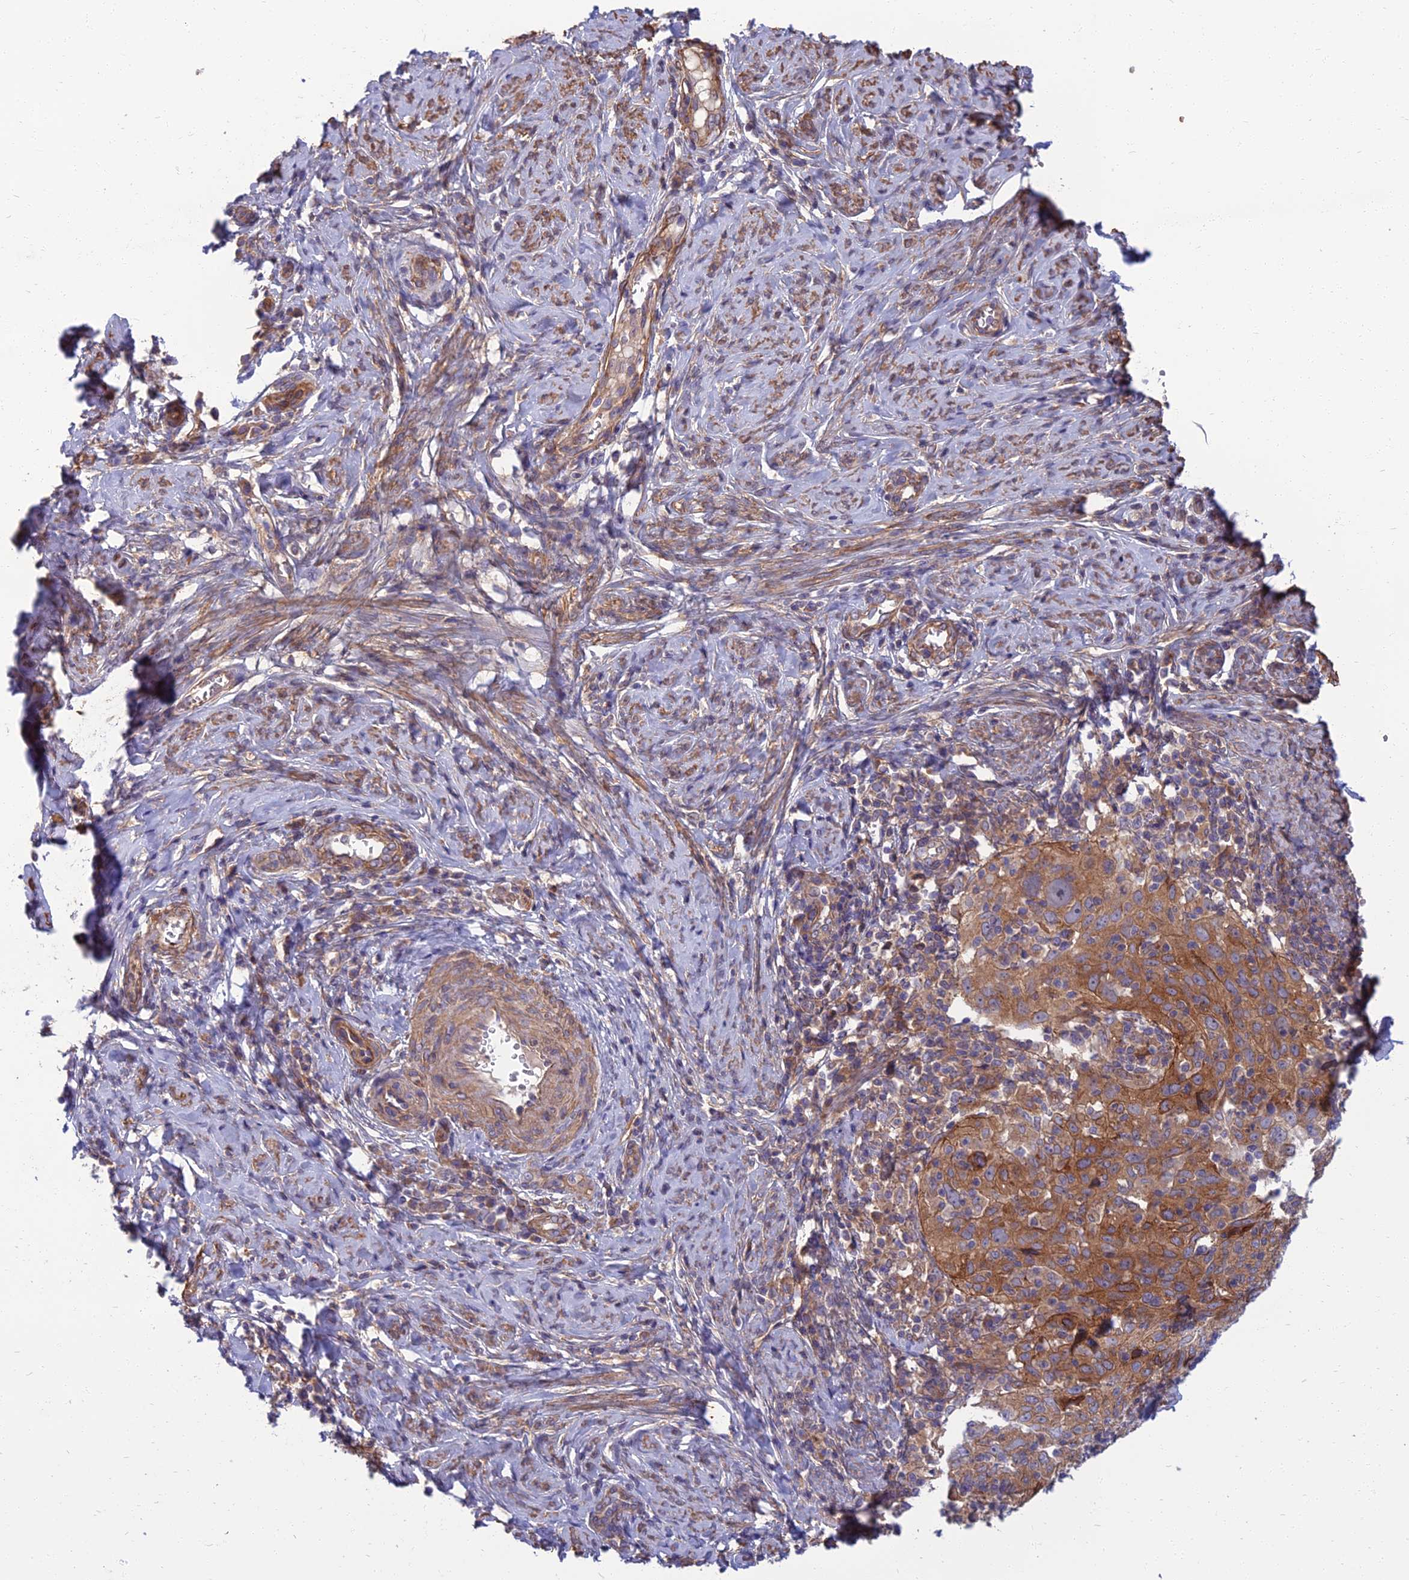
{"staining": {"intensity": "moderate", "quantity": ">75%", "location": "cytoplasmic/membranous"}, "tissue": "cervical cancer", "cell_type": "Tumor cells", "image_type": "cancer", "snomed": [{"axis": "morphology", "description": "Normal tissue, NOS"}, {"axis": "morphology", "description": "Squamous cell carcinoma, NOS"}, {"axis": "topography", "description": "Cervix"}], "caption": "Squamous cell carcinoma (cervical) was stained to show a protein in brown. There is medium levels of moderate cytoplasmic/membranous staining in approximately >75% of tumor cells.", "gene": "WDR24", "patient": {"sex": "female", "age": 31}}